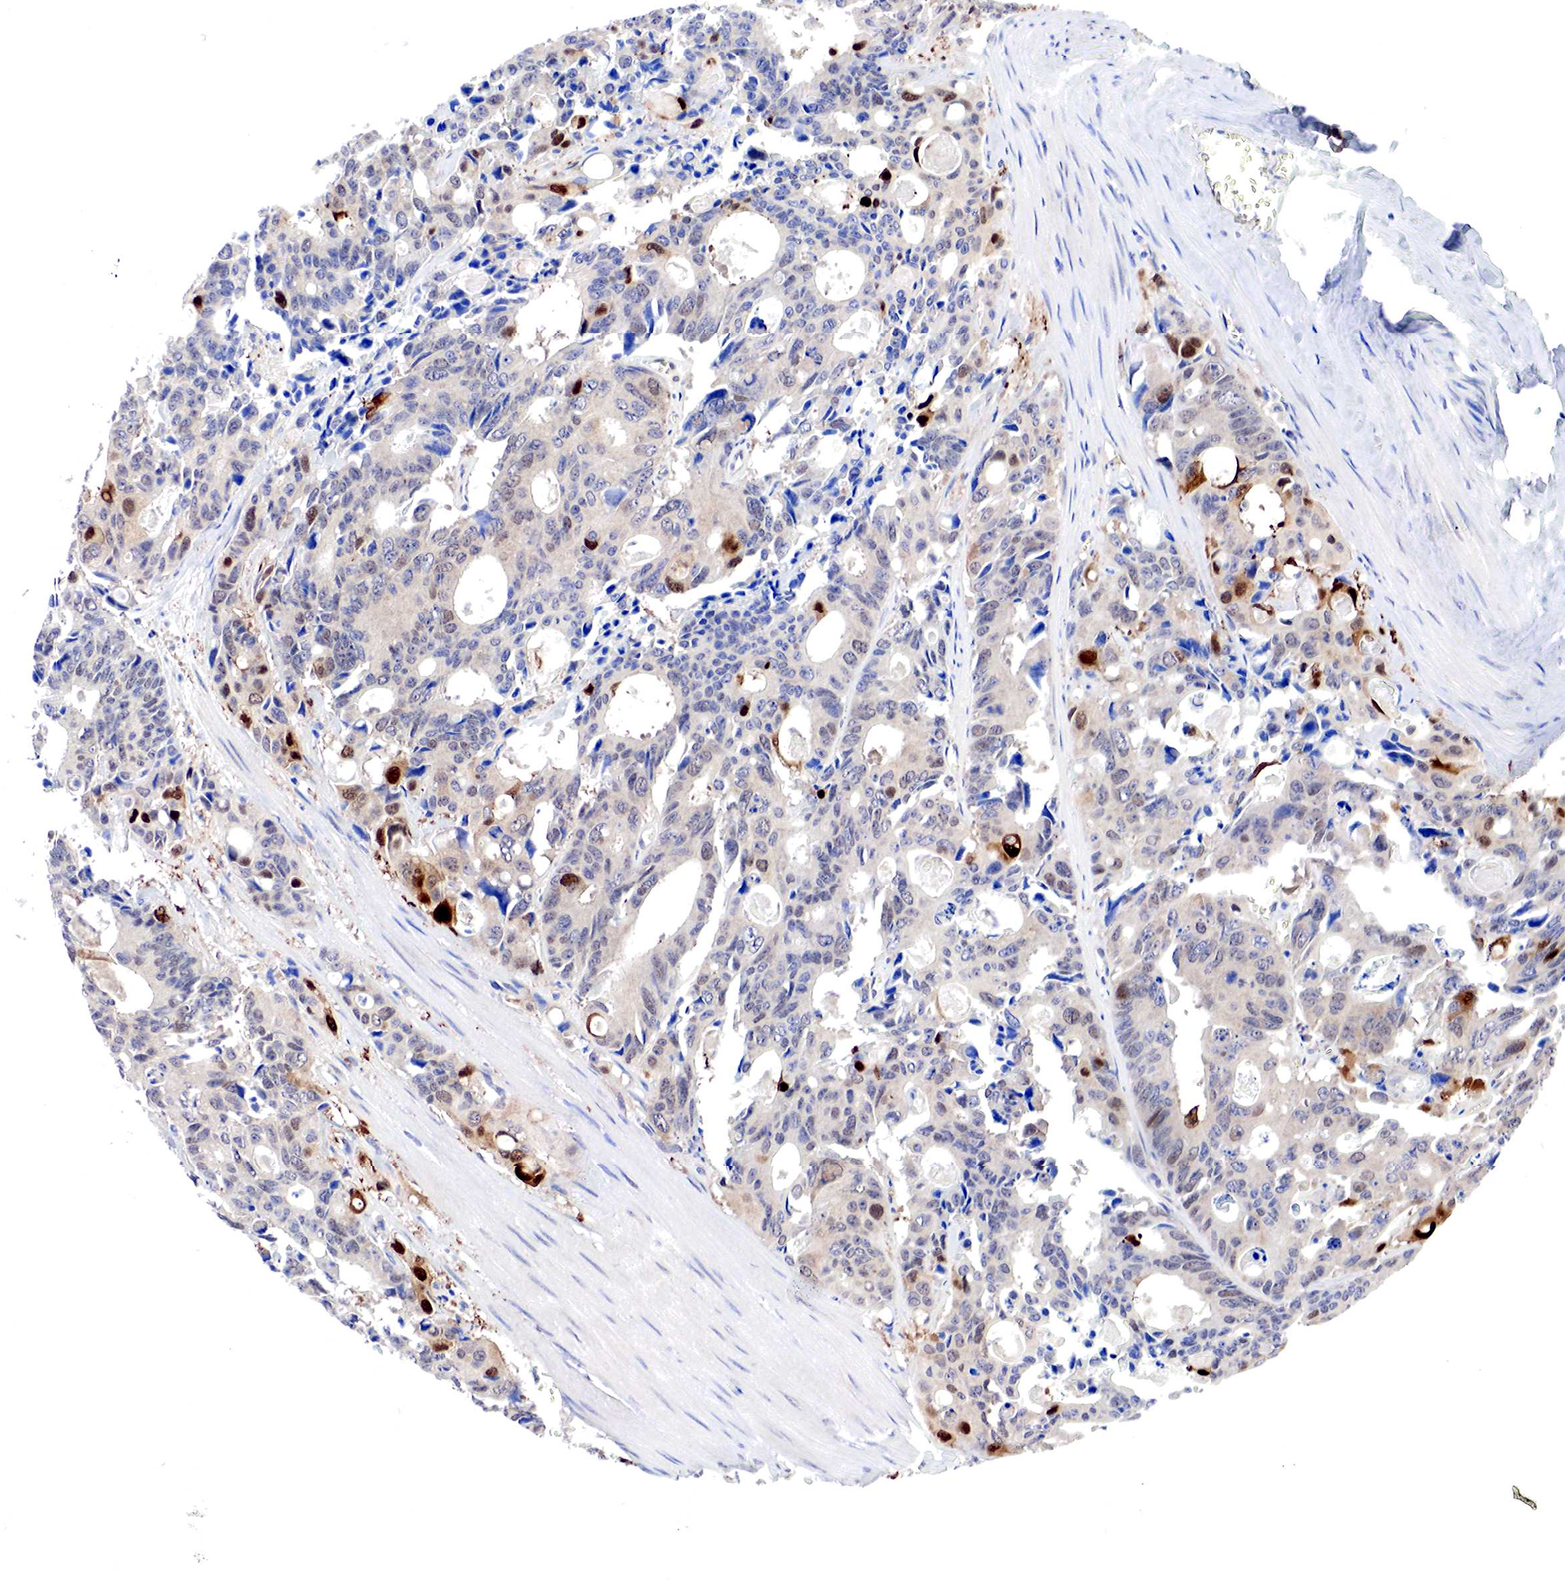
{"staining": {"intensity": "weak", "quantity": "25%-75%", "location": "cytoplasmic/membranous,nuclear"}, "tissue": "colorectal cancer", "cell_type": "Tumor cells", "image_type": "cancer", "snomed": [{"axis": "morphology", "description": "Adenocarcinoma, NOS"}, {"axis": "topography", "description": "Rectum"}], "caption": "Immunohistochemistry of colorectal cancer shows low levels of weak cytoplasmic/membranous and nuclear expression in approximately 25%-75% of tumor cells.", "gene": "PABIR2", "patient": {"sex": "male", "age": 76}}